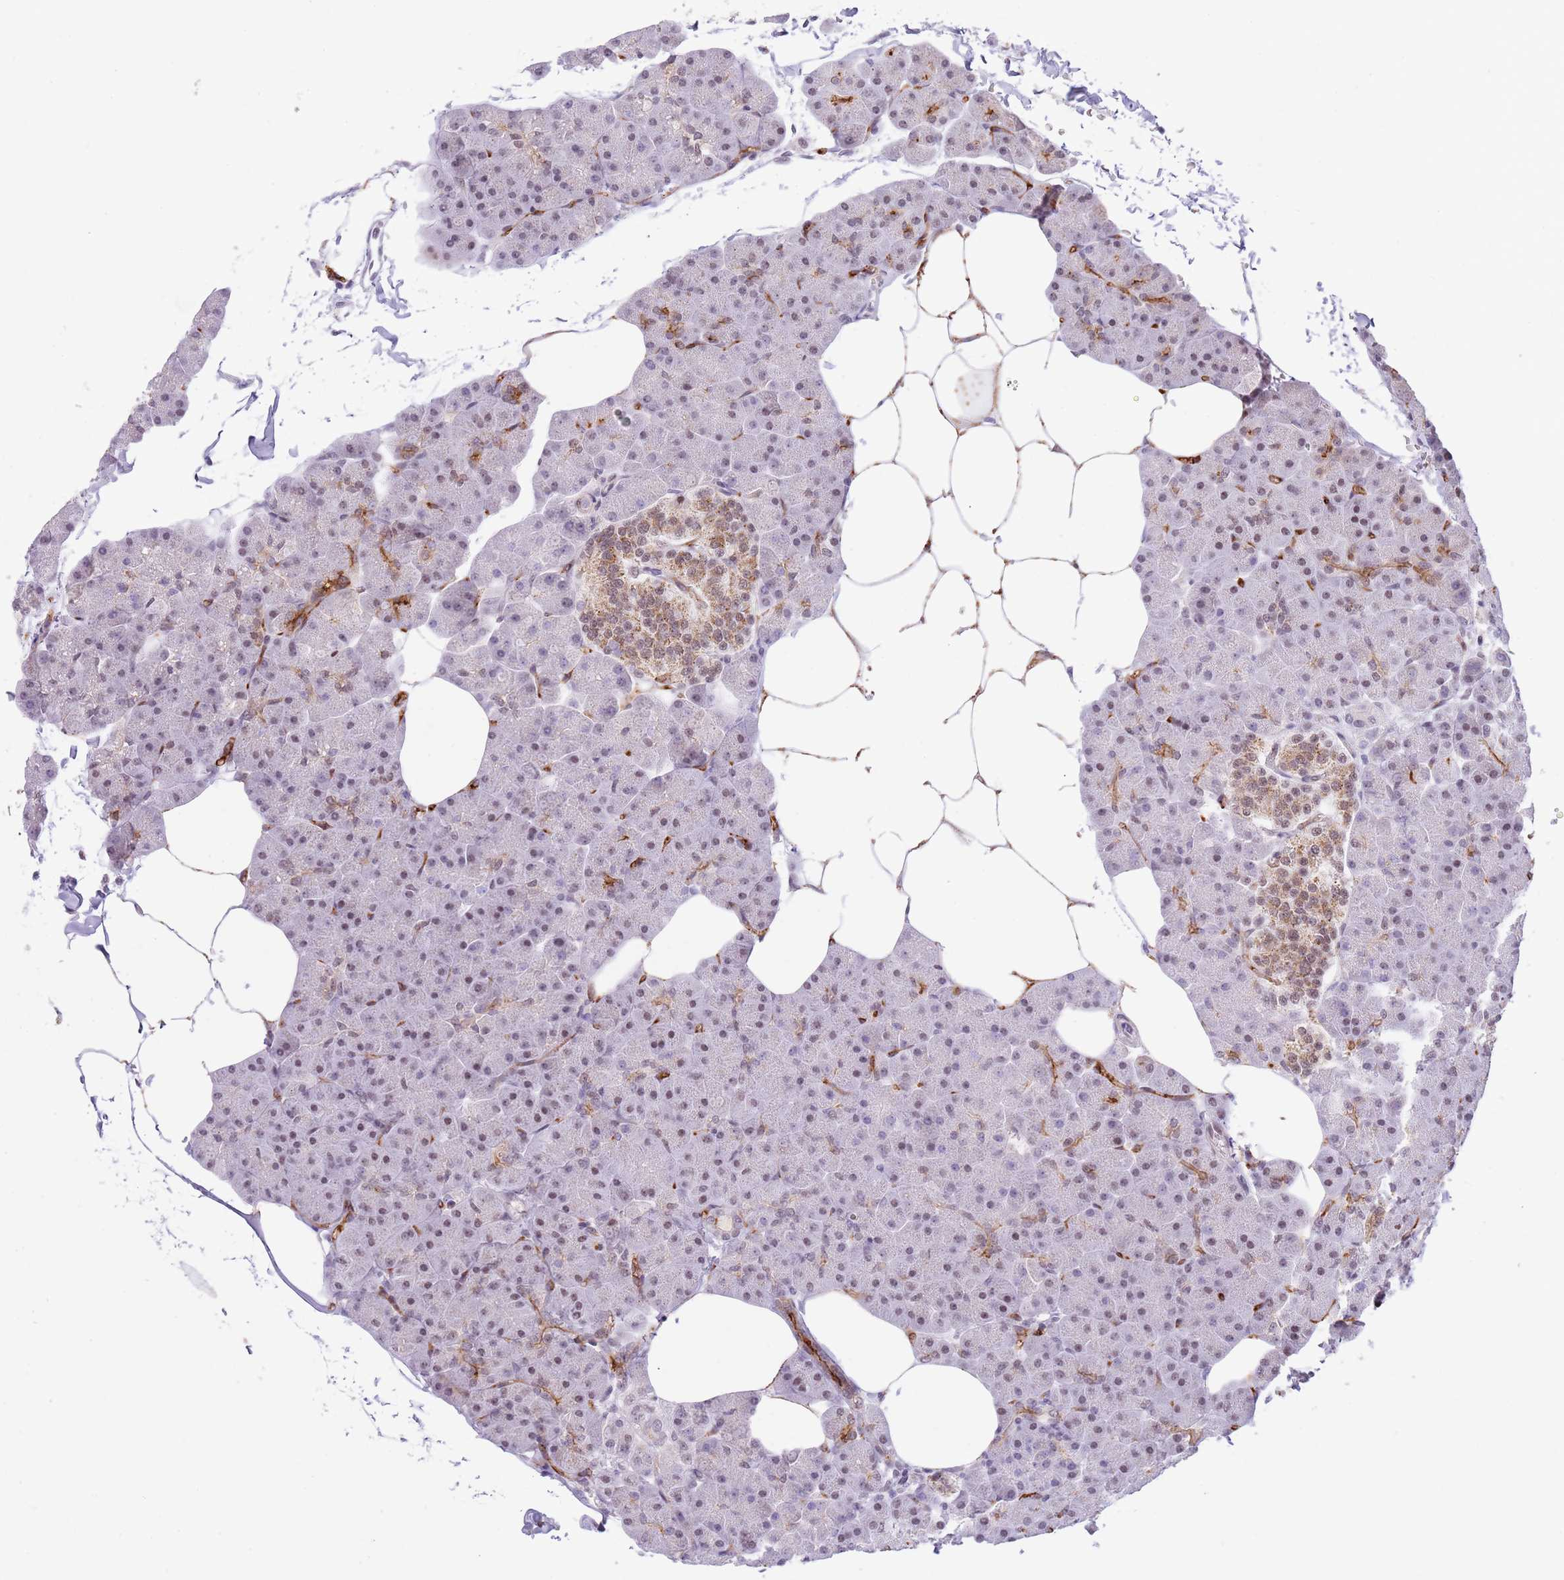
{"staining": {"intensity": "weak", "quantity": "25%-75%", "location": "nuclear"}, "tissue": "pancreas", "cell_type": "Exocrine glandular cells", "image_type": "normal", "snomed": [{"axis": "morphology", "description": "Normal tissue, NOS"}, {"axis": "topography", "description": "Pancreas"}], "caption": "Immunohistochemical staining of unremarkable human pancreas exhibits low levels of weak nuclear expression in approximately 25%-75% of exocrine glandular cells. The staining was performed using DAB, with brown indicating positive protein expression. Nuclei are stained blue with hematoxylin.", "gene": "RFX1", "patient": {"sex": "male", "age": 35}}